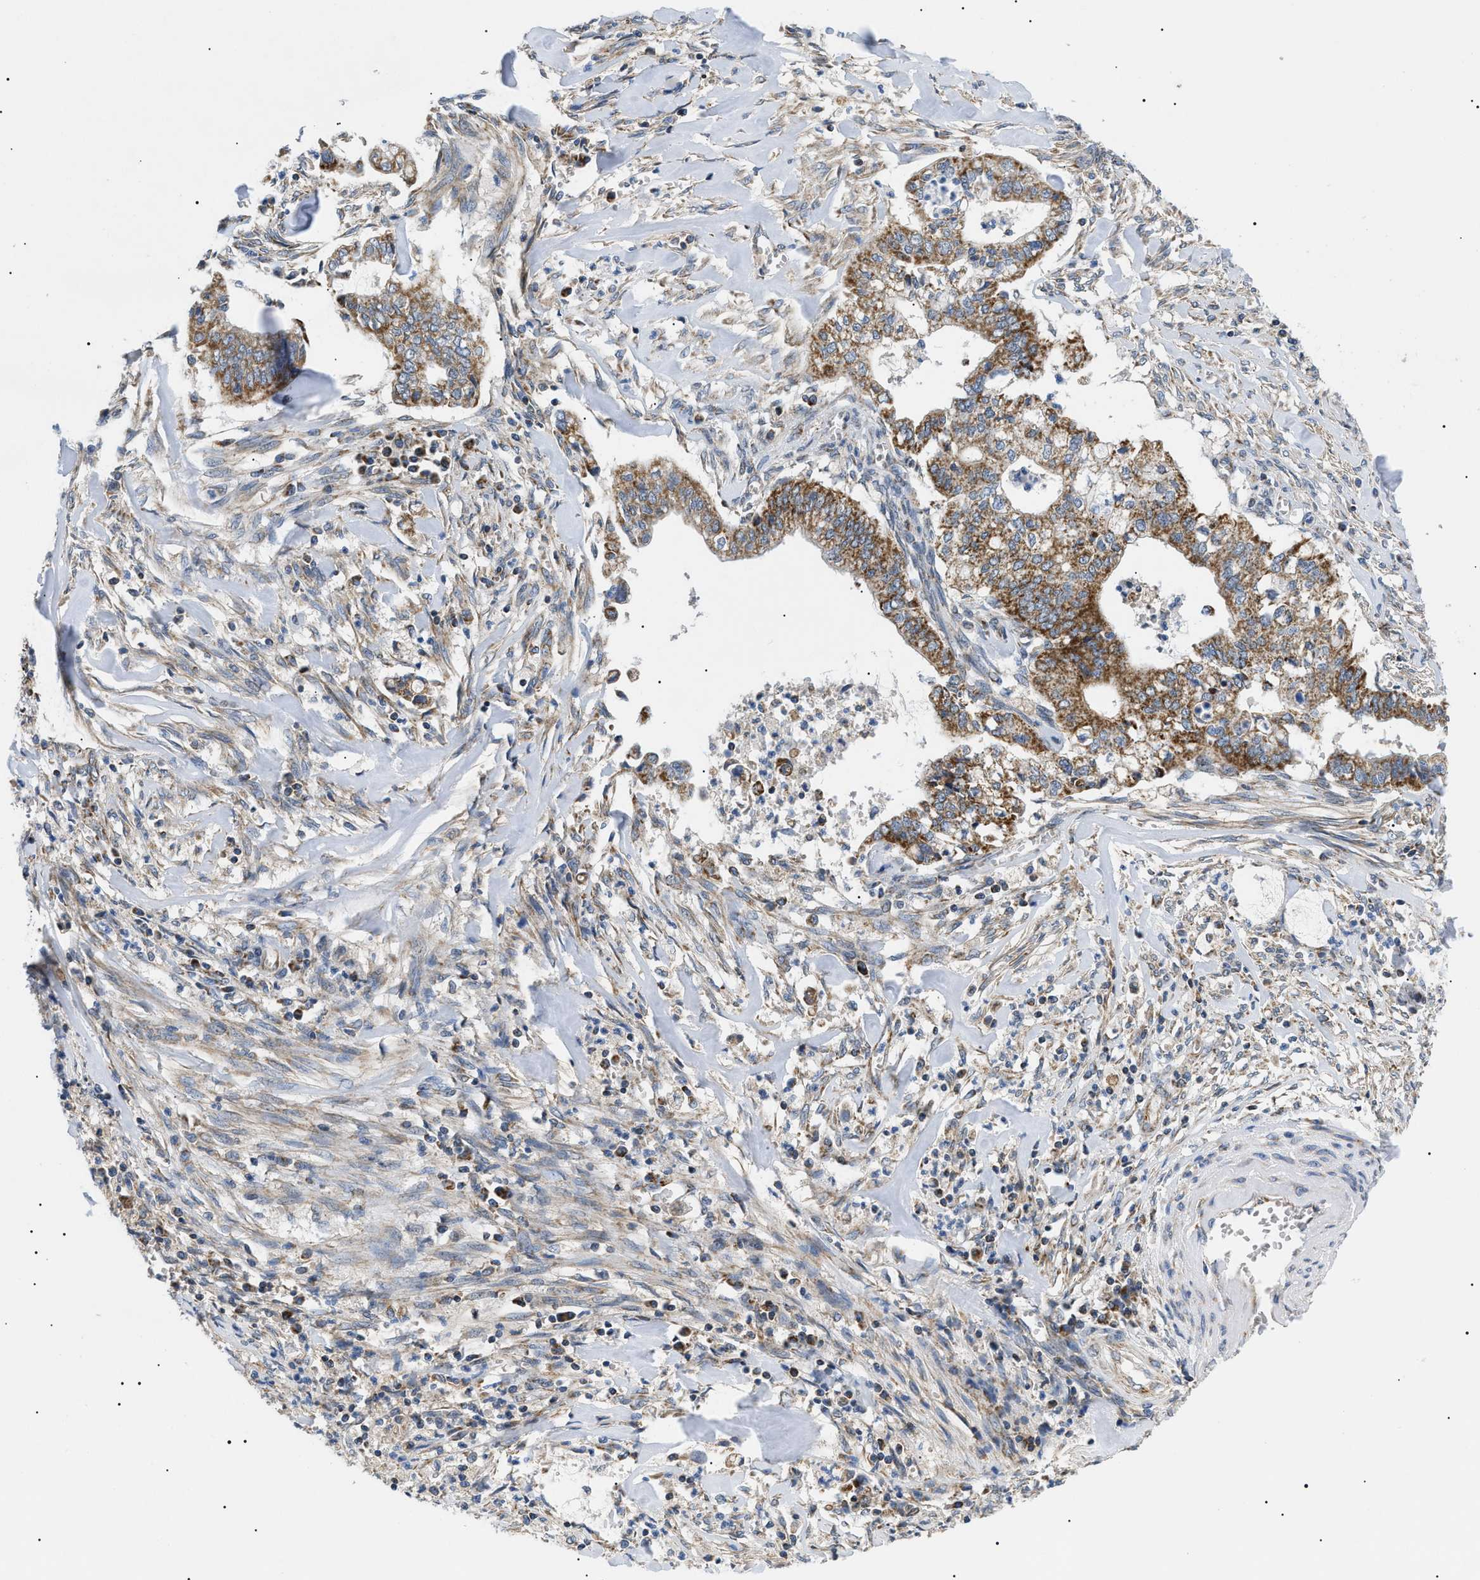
{"staining": {"intensity": "moderate", "quantity": ">75%", "location": "cytoplasmic/membranous"}, "tissue": "cervical cancer", "cell_type": "Tumor cells", "image_type": "cancer", "snomed": [{"axis": "morphology", "description": "Adenocarcinoma, NOS"}, {"axis": "topography", "description": "Cervix"}], "caption": "Protein expression analysis of cervical adenocarcinoma reveals moderate cytoplasmic/membranous staining in approximately >75% of tumor cells. The protein of interest is shown in brown color, while the nuclei are stained blue.", "gene": "TOMM6", "patient": {"sex": "female", "age": 44}}